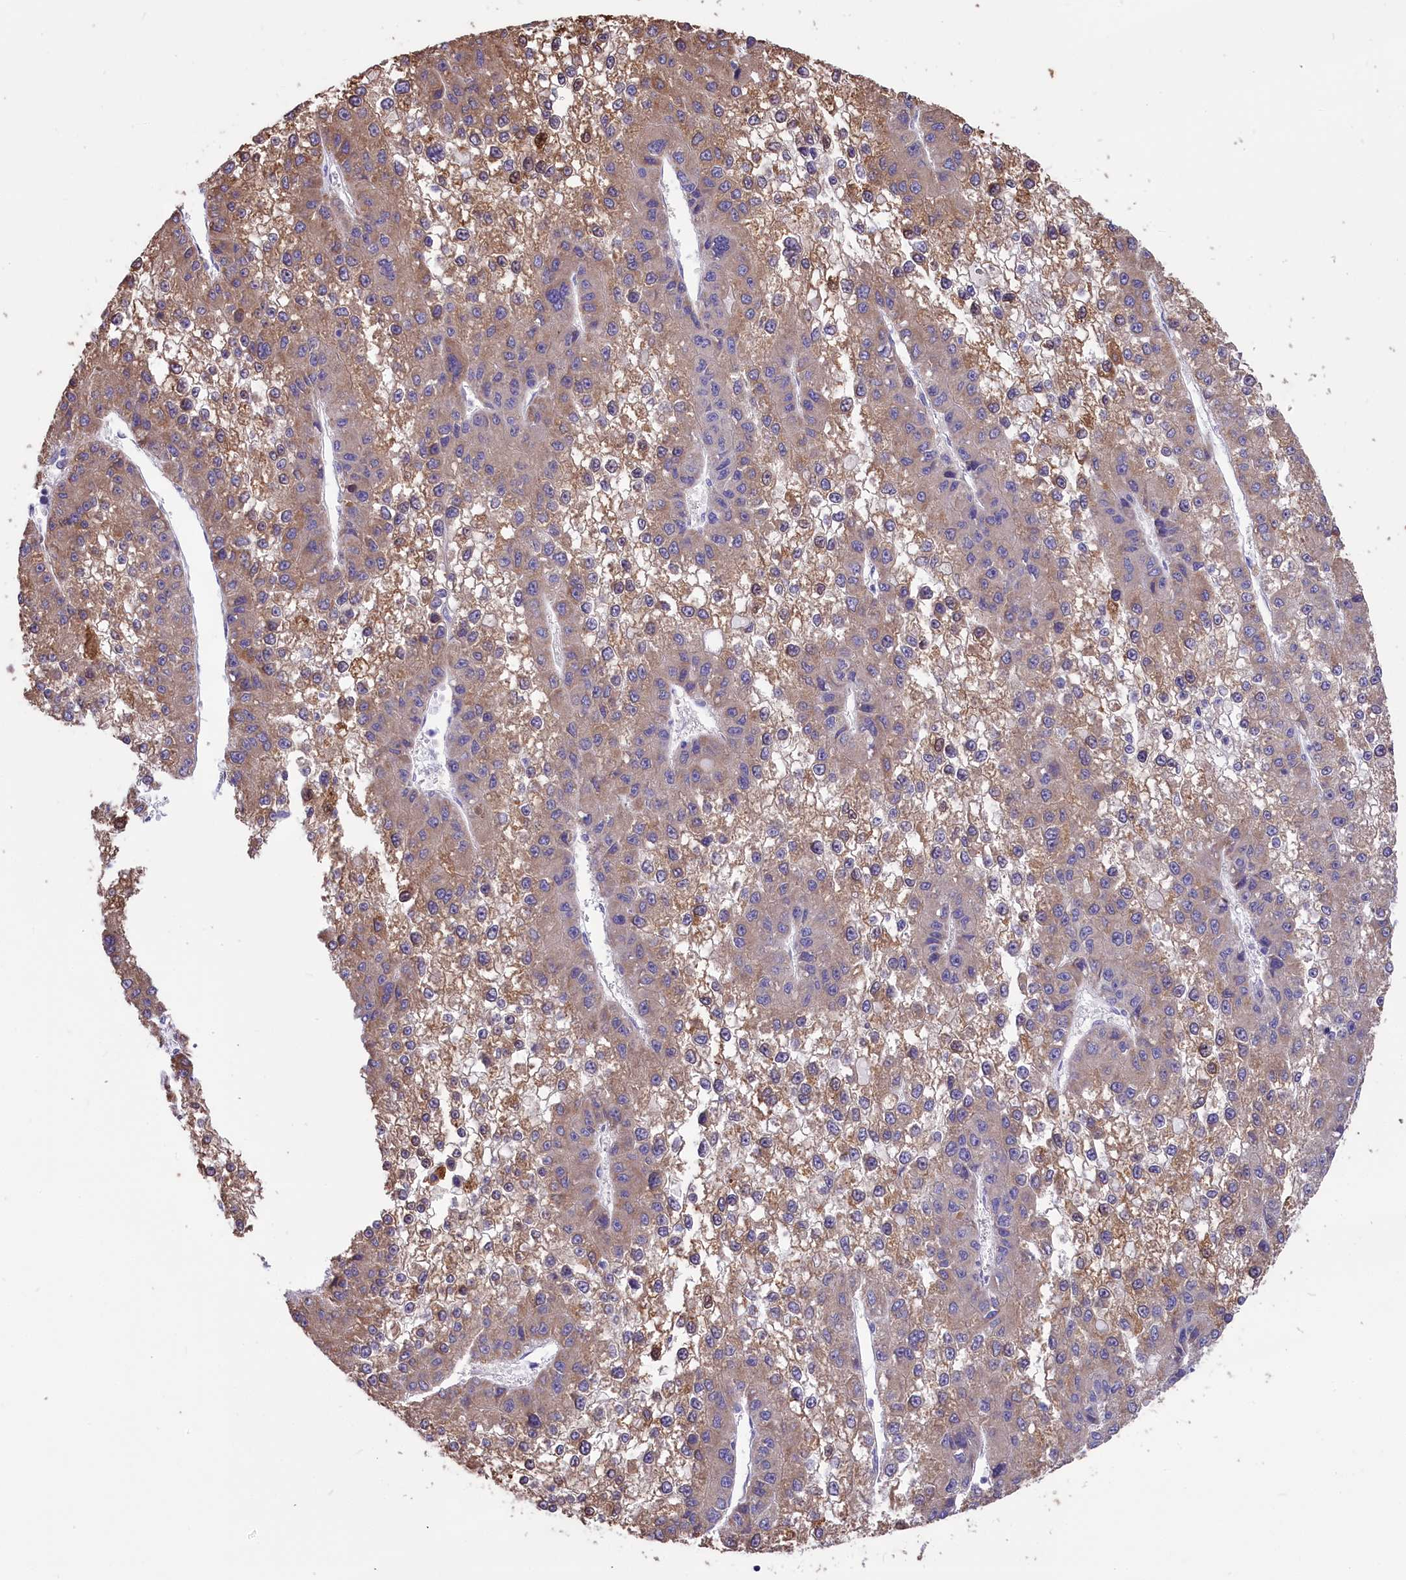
{"staining": {"intensity": "moderate", "quantity": ">75%", "location": "cytoplasmic/membranous"}, "tissue": "liver cancer", "cell_type": "Tumor cells", "image_type": "cancer", "snomed": [{"axis": "morphology", "description": "Carcinoma, Hepatocellular, NOS"}, {"axis": "topography", "description": "Liver"}], "caption": "Immunohistochemistry of liver cancer shows medium levels of moderate cytoplasmic/membranous staining in about >75% of tumor cells.", "gene": "CYP2U1", "patient": {"sex": "female", "age": 73}}